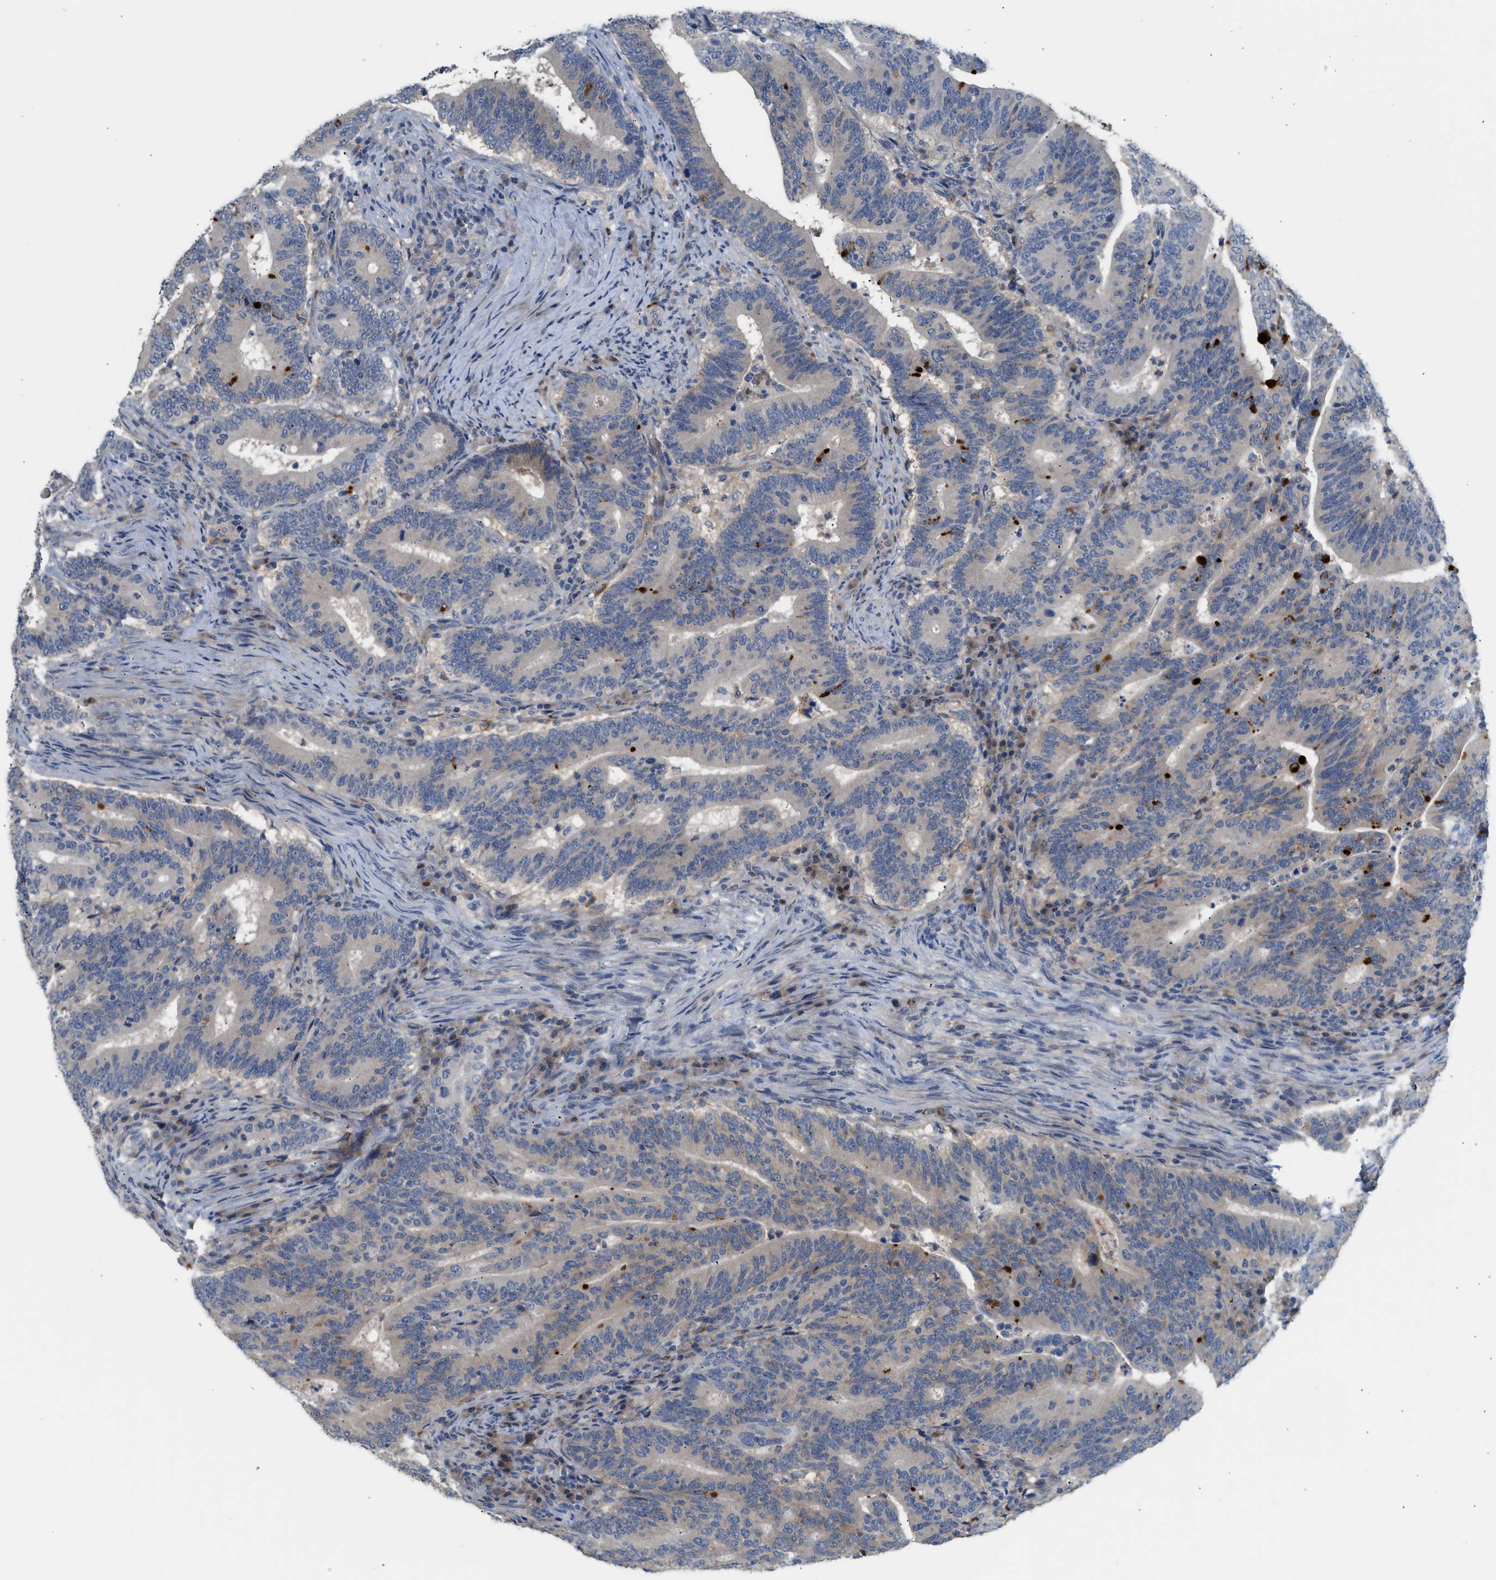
{"staining": {"intensity": "weak", "quantity": "25%-75%", "location": "cytoplasmic/membranous"}, "tissue": "colorectal cancer", "cell_type": "Tumor cells", "image_type": "cancer", "snomed": [{"axis": "morphology", "description": "Adenocarcinoma, NOS"}, {"axis": "topography", "description": "Colon"}], "caption": "DAB (3,3'-diaminobenzidine) immunohistochemical staining of human adenocarcinoma (colorectal) demonstrates weak cytoplasmic/membranous protein staining in approximately 25%-75% of tumor cells. (brown staining indicates protein expression, while blue staining denotes nuclei).", "gene": "RHBDF2", "patient": {"sex": "female", "age": 66}}